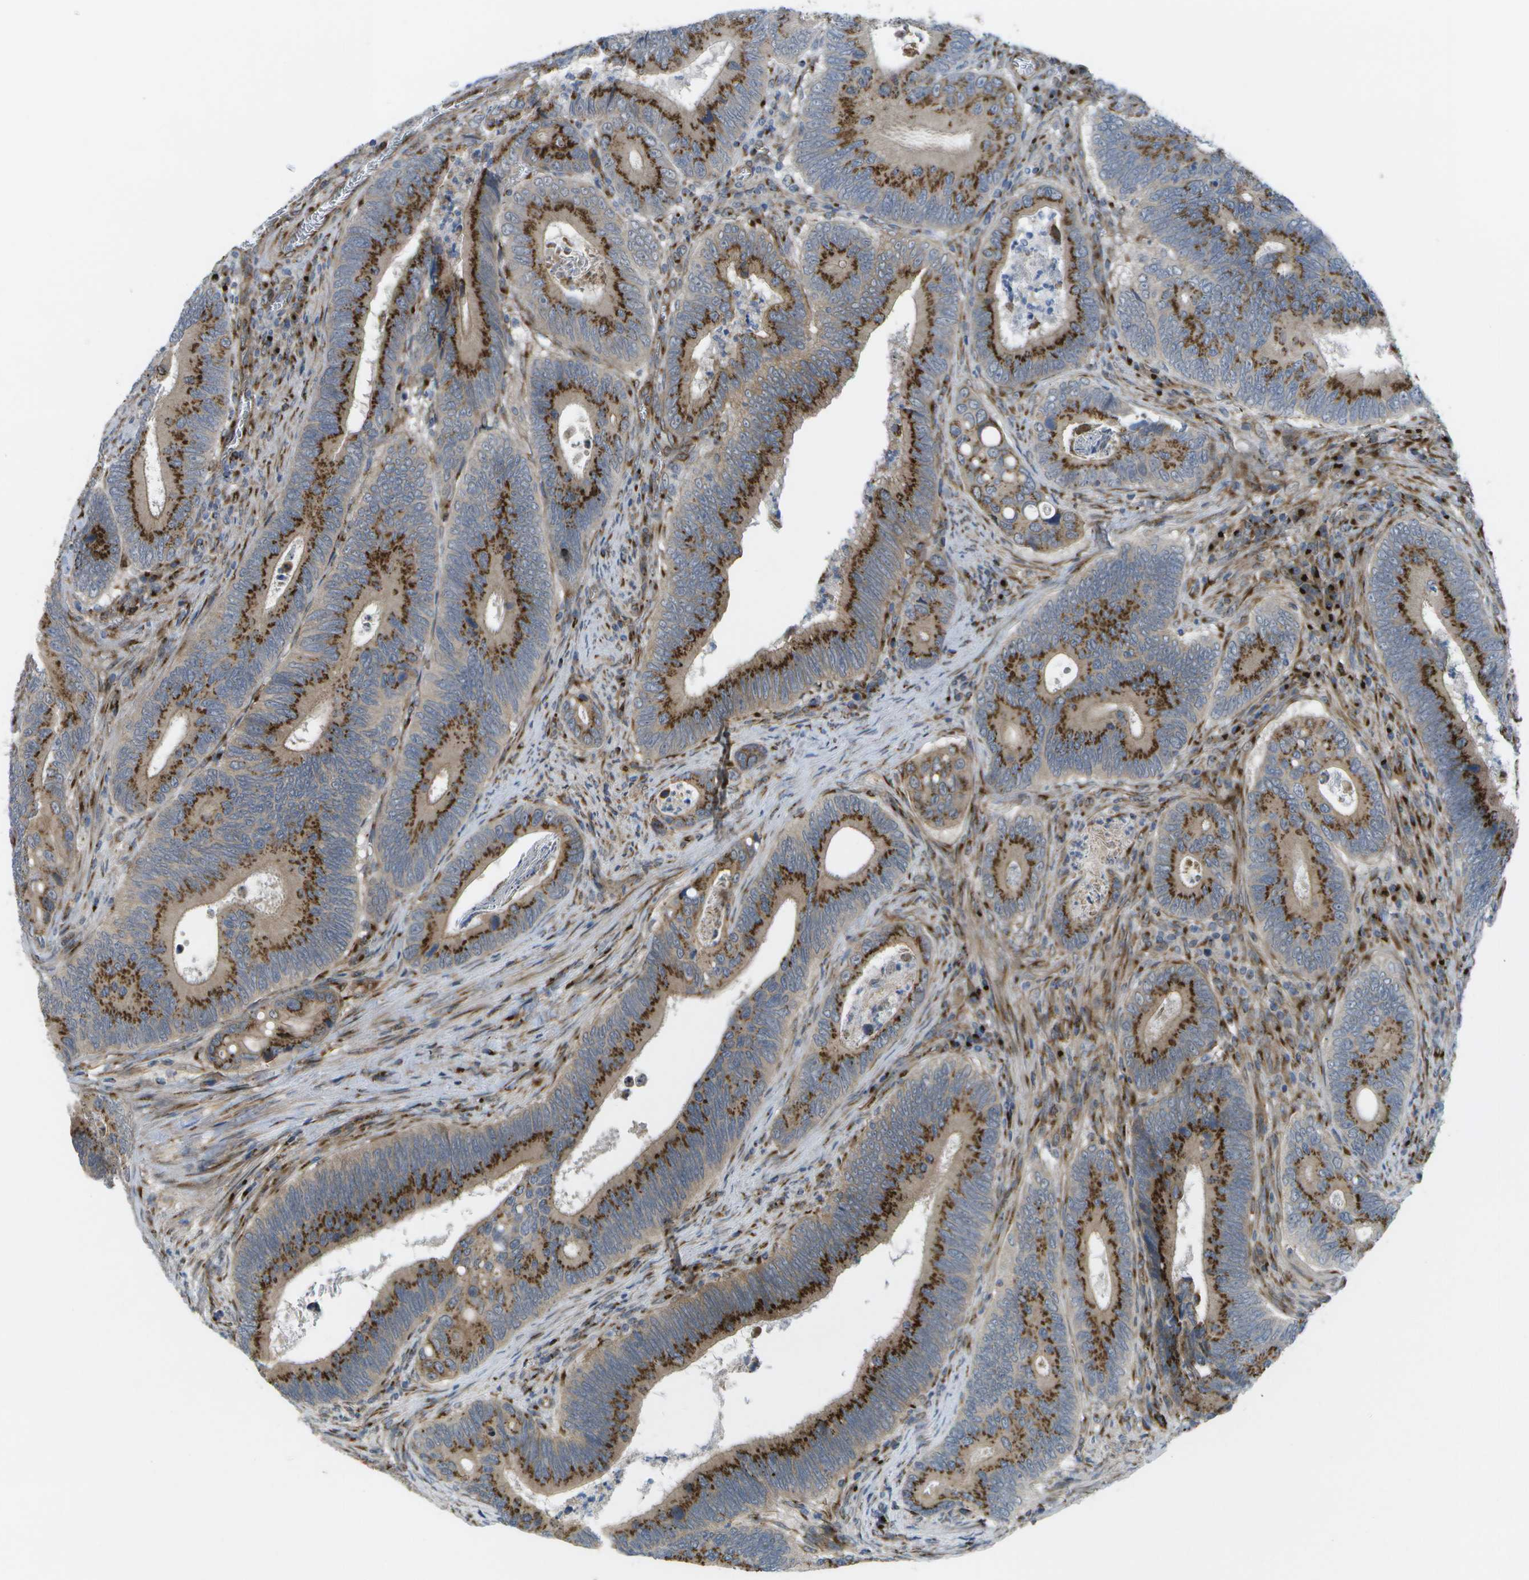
{"staining": {"intensity": "strong", "quantity": ">75%", "location": "cytoplasmic/membranous"}, "tissue": "colorectal cancer", "cell_type": "Tumor cells", "image_type": "cancer", "snomed": [{"axis": "morphology", "description": "Inflammation, NOS"}, {"axis": "morphology", "description": "Adenocarcinoma, NOS"}, {"axis": "topography", "description": "Colon"}], "caption": "There is high levels of strong cytoplasmic/membranous staining in tumor cells of colorectal cancer, as demonstrated by immunohistochemical staining (brown color).", "gene": "QSOX2", "patient": {"sex": "male", "age": 72}}